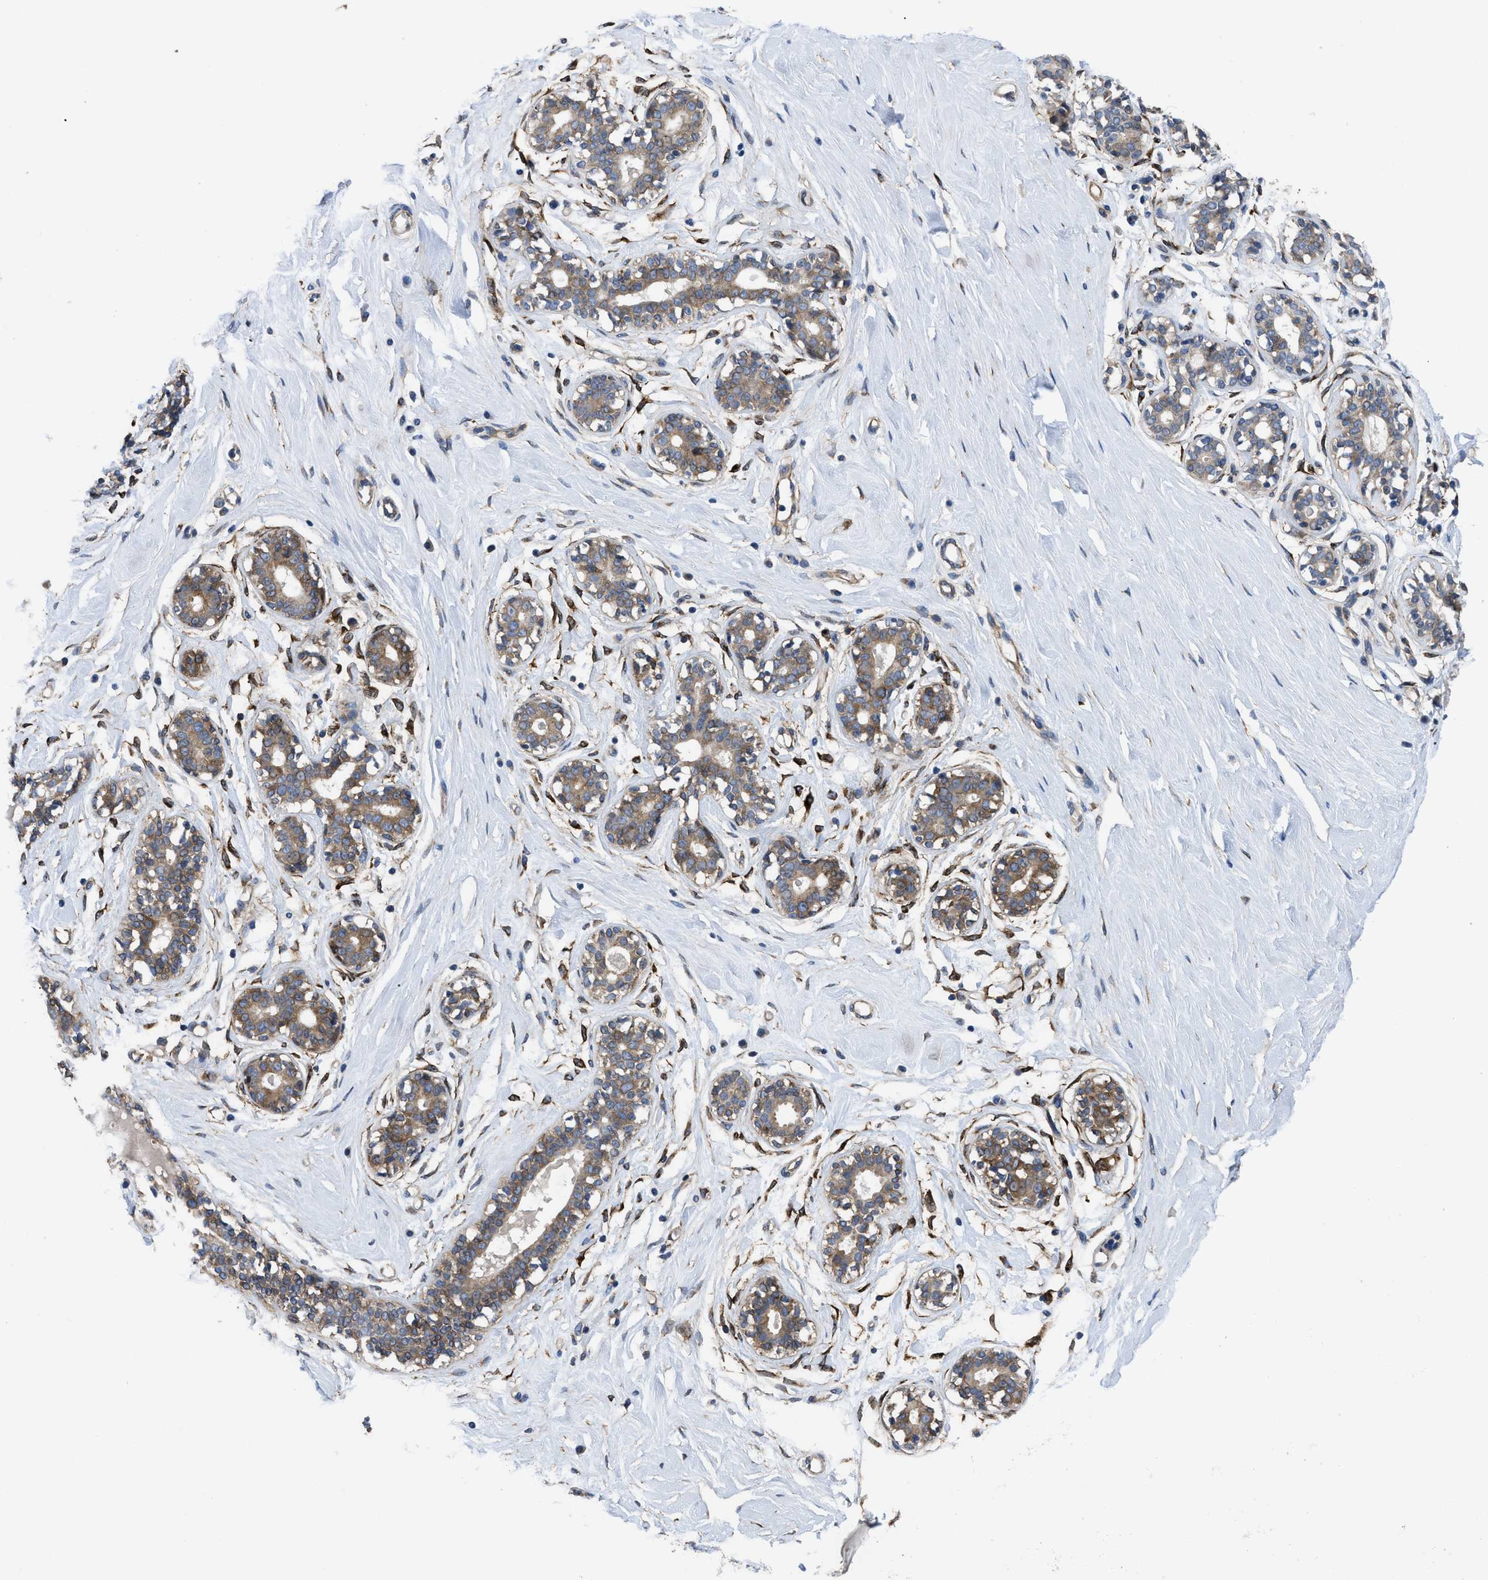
{"staining": {"intensity": "negative", "quantity": "none", "location": "none"}, "tissue": "breast", "cell_type": "Adipocytes", "image_type": "normal", "snomed": [{"axis": "morphology", "description": "Normal tissue, NOS"}, {"axis": "topography", "description": "Breast"}], "caption": "DAB (3,3'-diaminobenzidine) immunohistochemical staining of benign human breast demonstrates no significant positivity in adipocytes.", "gene": "SQLE", "patient": {"sex": "female", "age": 23}}